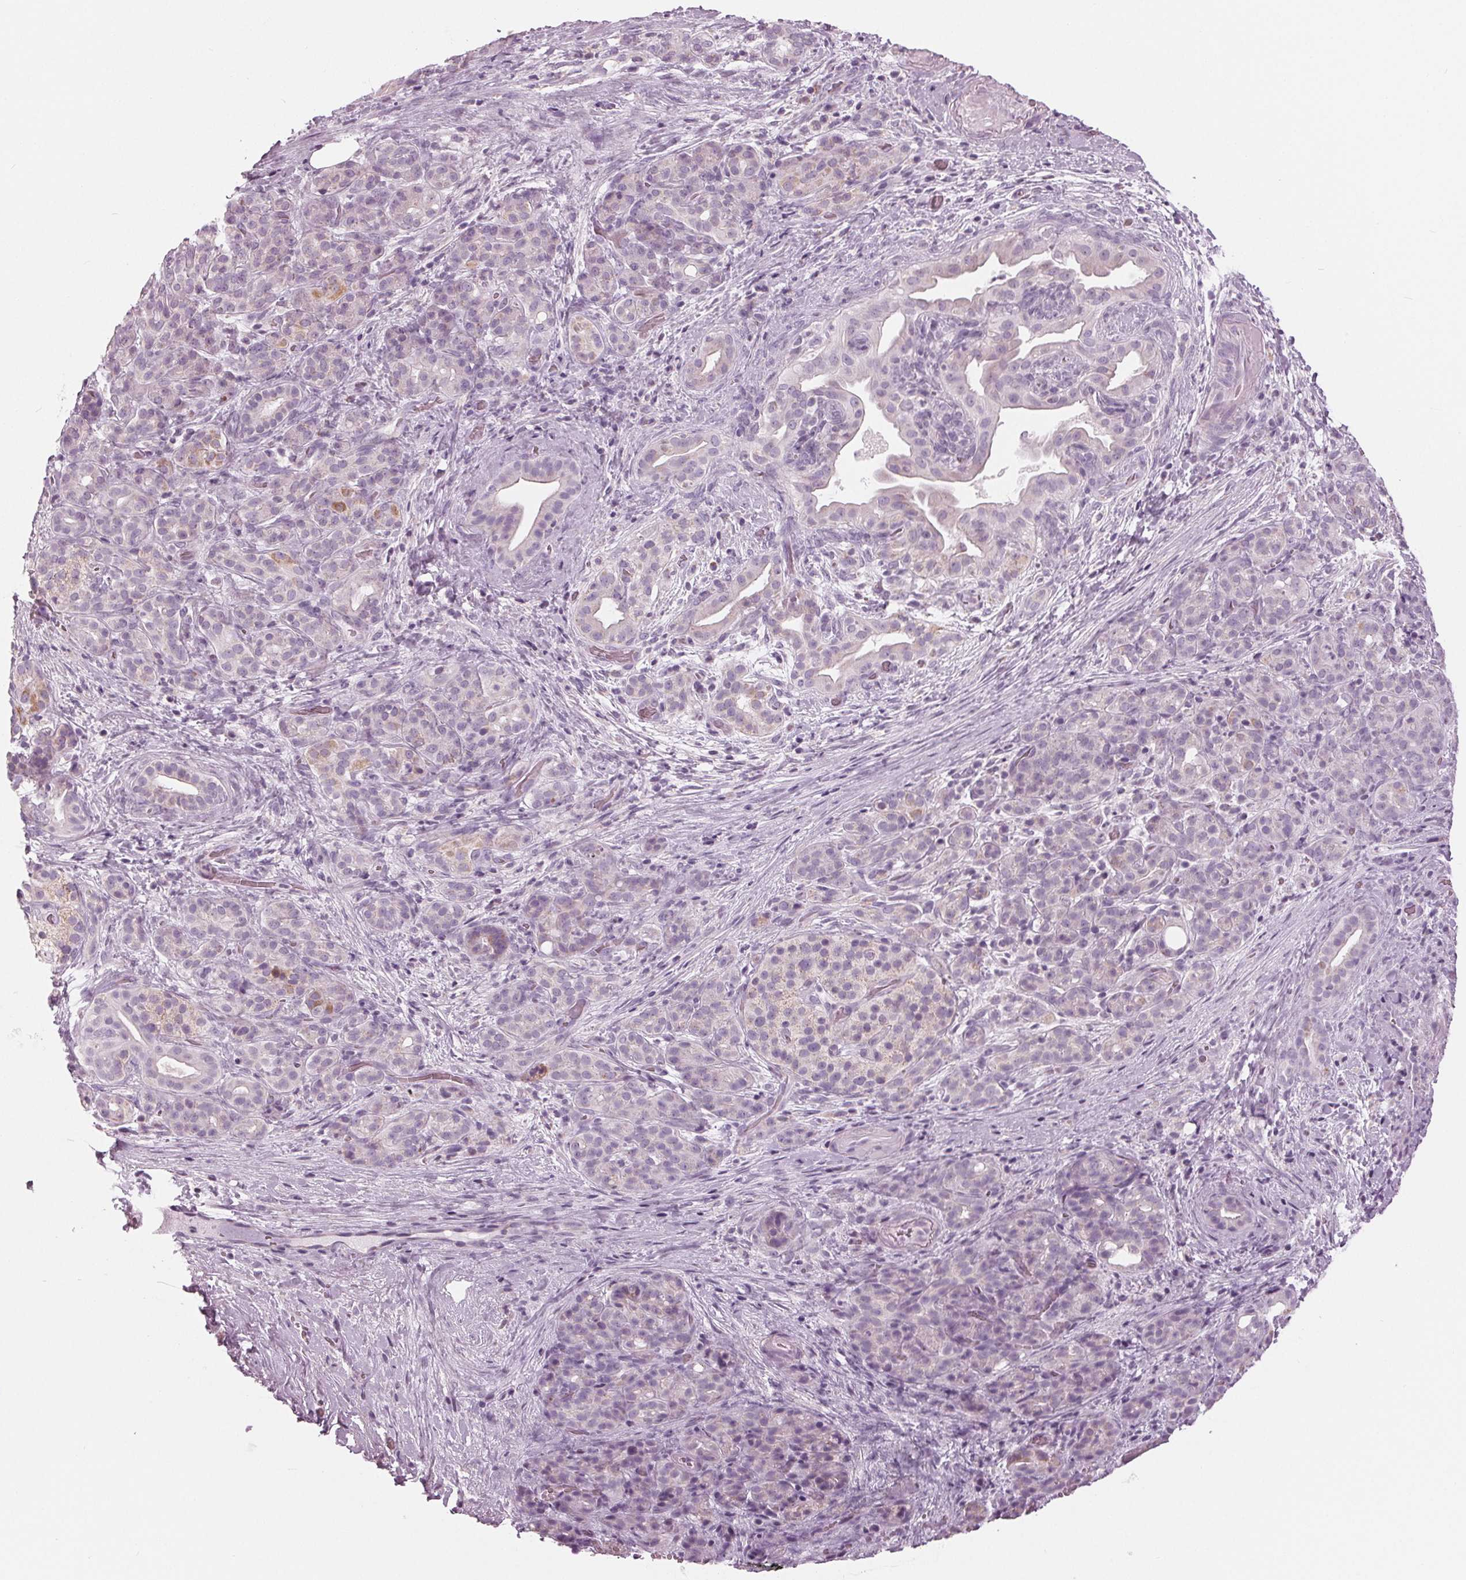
{"staining": {"intensity": "negative", "quantity": "none", "location": "none"}, "tissue": "pancreatic cancer", "cell_type": "Tumor cells", "image_type": "cancer", "snomed": [{"axis": "morphology", "description": "Adenocarcinoma, NOS"}, {"axis": "topography", "description": "Pancreas"}], "caption": "The micrograph displays no significant expression in tumor cells of adenocarcinoma (pancreatic). (Brightfield microscopy of DAB (3,3'-diaminobenzidine) immunohistochemistry at high magnification).", "gene": "SAMD4A", "patient": {"sex": "male", "age": 44}}